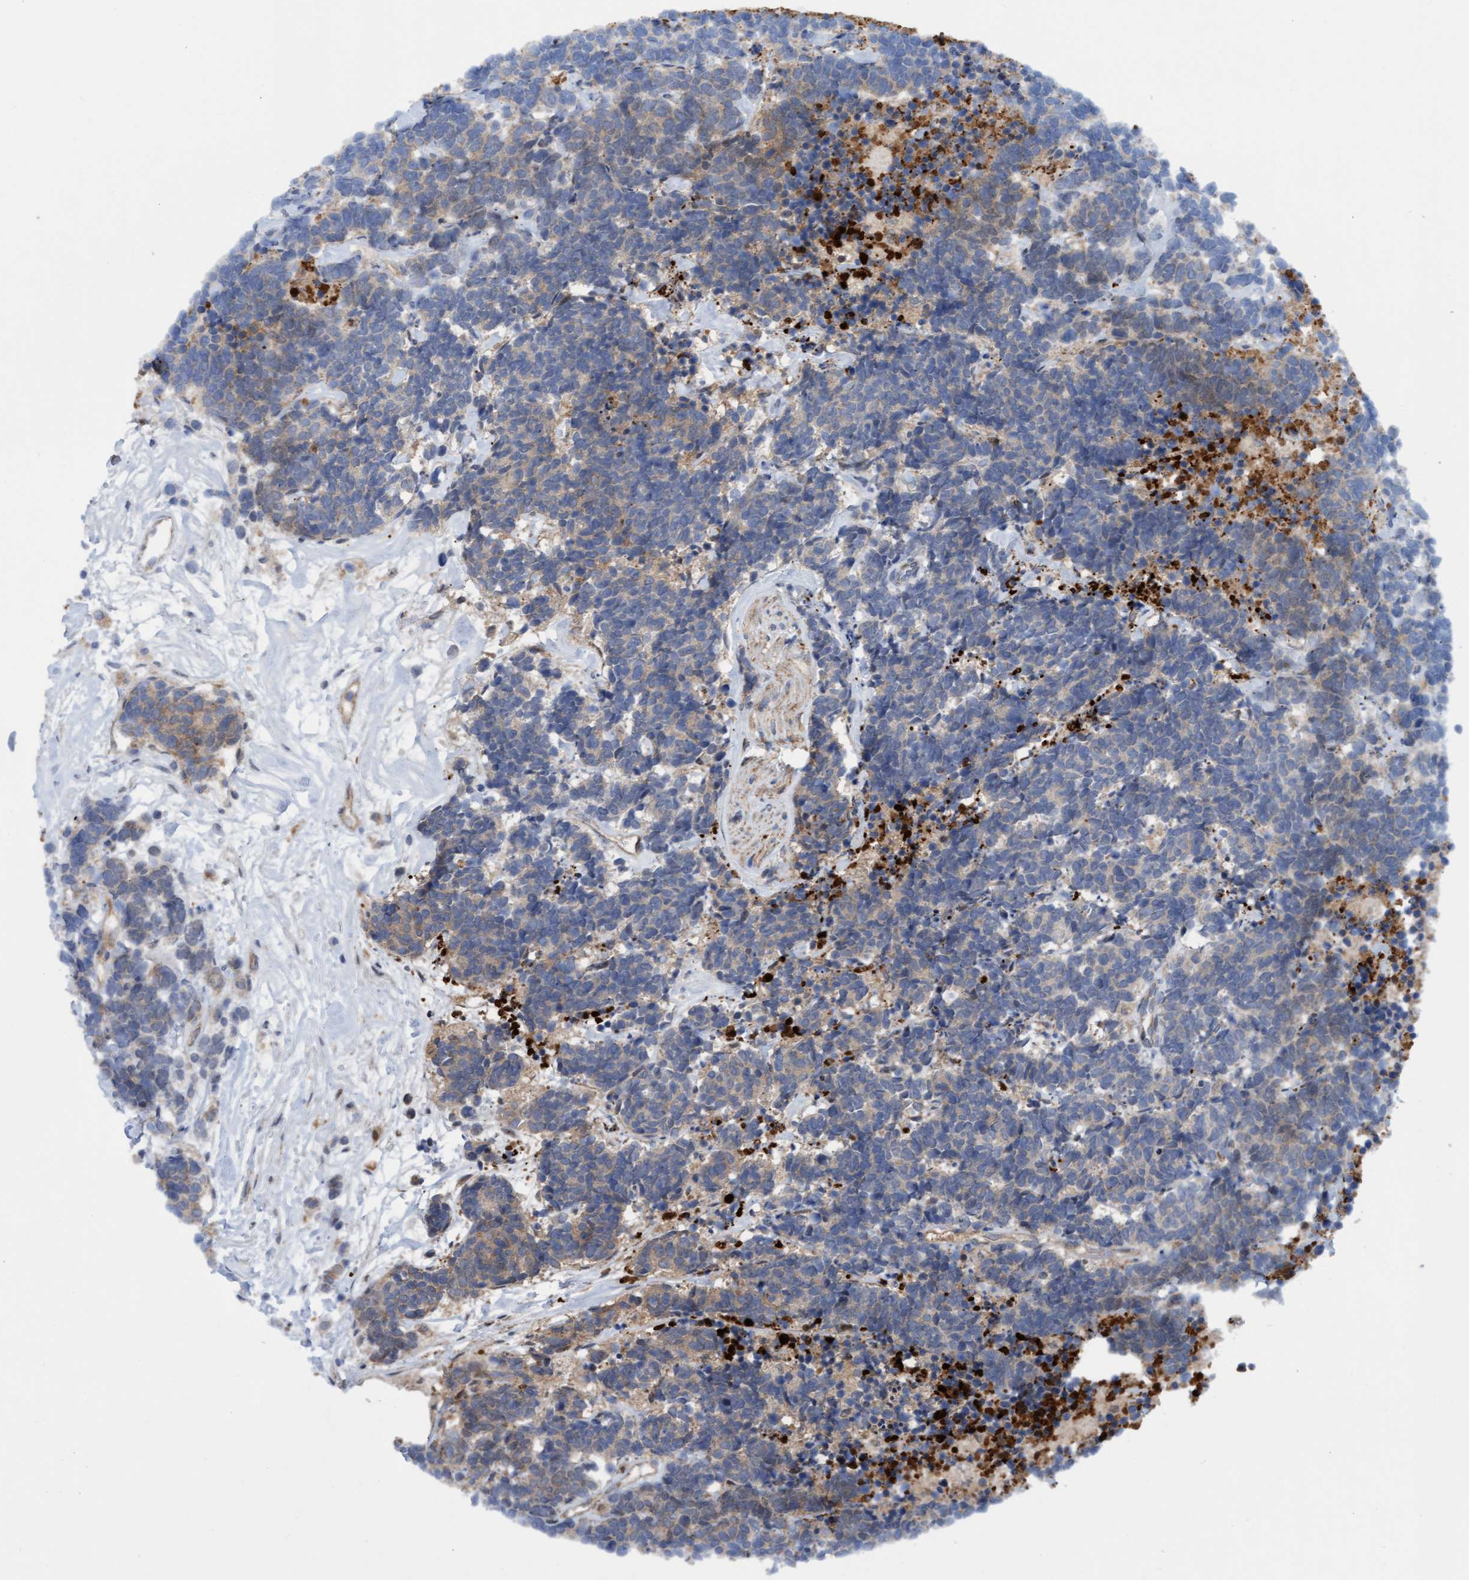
{"staining": {"intensity": "weak", "quantity": "<25%", "location": "cytoplasmic/membranous"}, "tissue": "carcinoid", "cell_type": "Tumor cells", "image_type": "cancer", "snomed": [{"axis": "morphology", "description": "Carcinoma, NOS"}, {"axis": "morphology", "description": "Carcinoid, malignant, NOS"}, {"axis": "topography", "description": "Urinary bladder"}], "caption": "DAB (3,3'-diaminobenzidine) immunohistochemical staining of human carcinoid displays no significant positivity in tumor cells.", "gene": "ITFG1", "patient": {"sex": "male", "age": 57}}